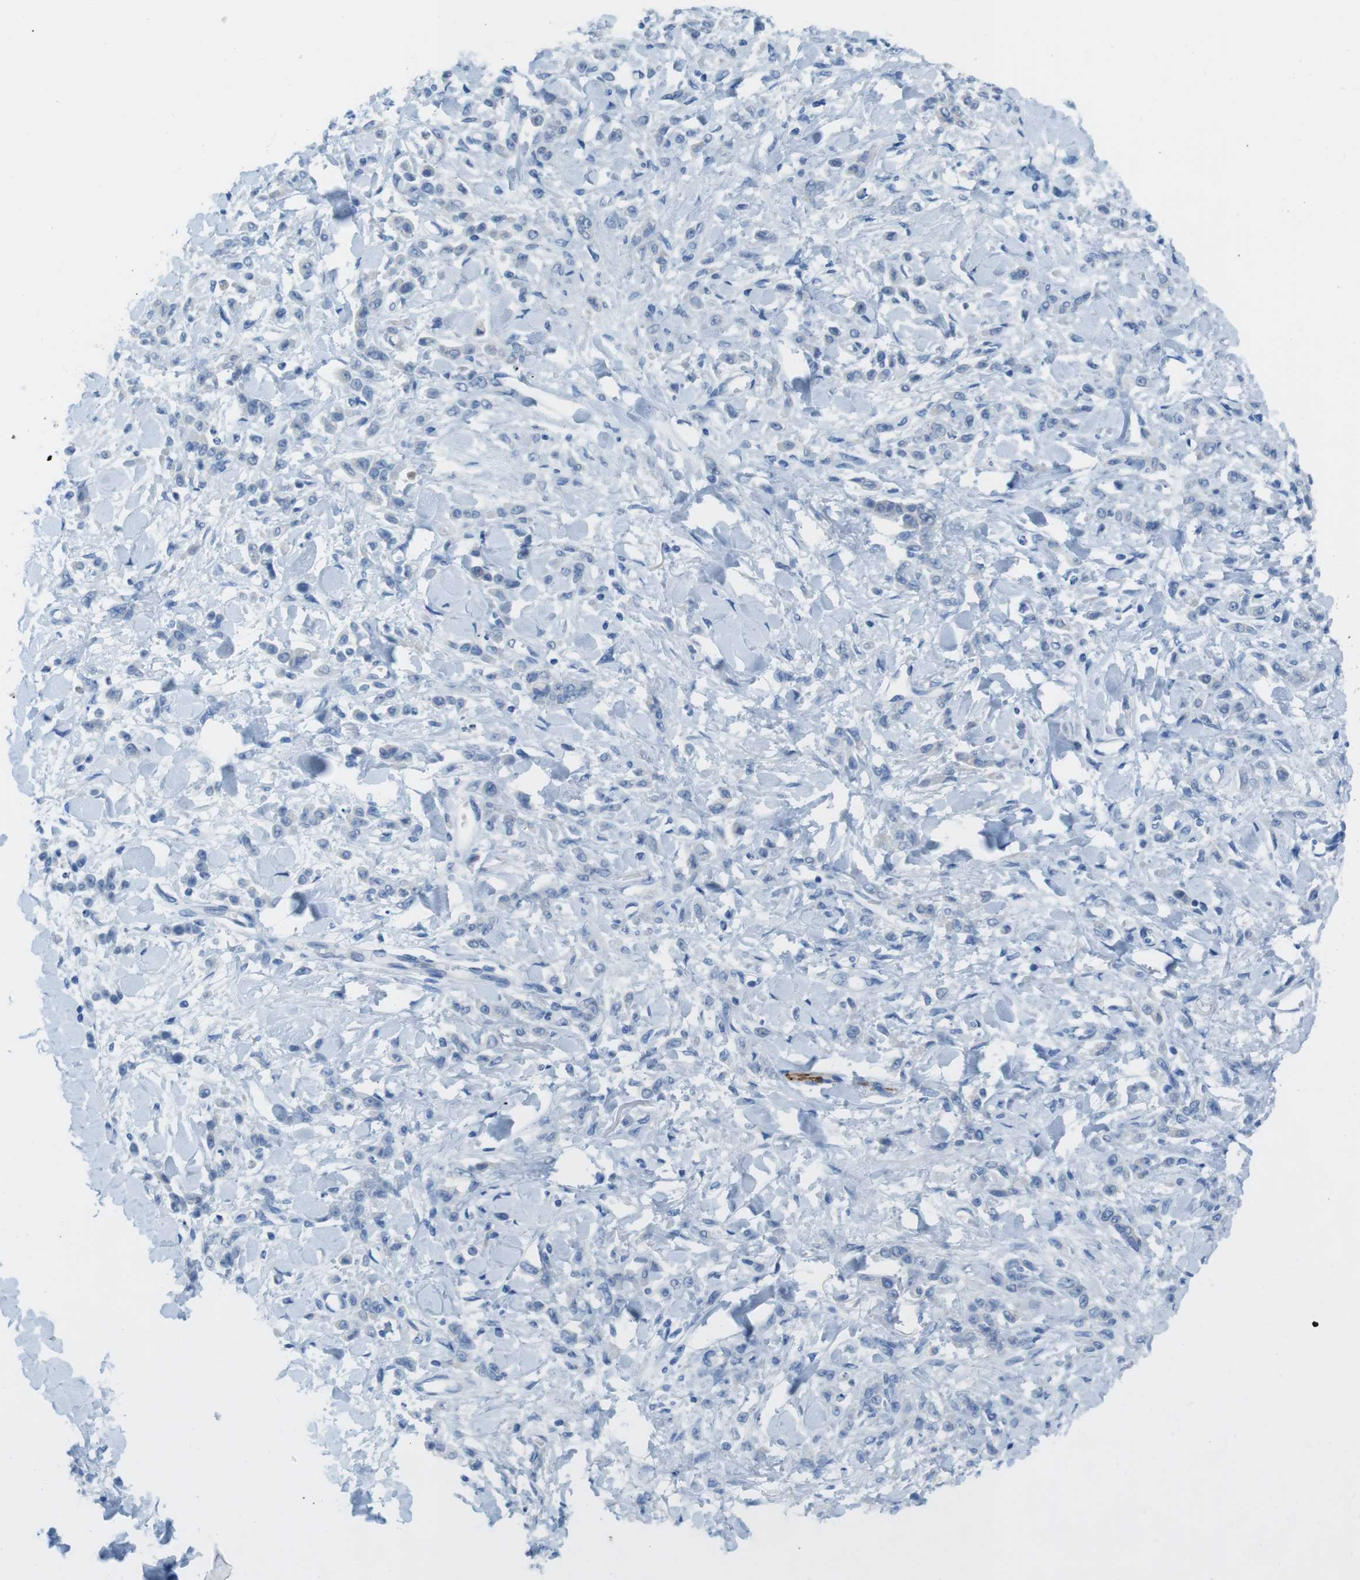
{"staining": {"intensity": "negative", "quantity": "none", "location": "none"}, "tissue": "stomach cancer", "cell_type": "Tumor cells", "image_type": "cancer", "snomed": [{"axis": "morphology", "description": "Normal tissue, NOS"}, {"axis": "morphology", "description": "Adenocarcinoma, NOS"}, {"axis": "topography", "description": "Stomach"}], "caption": "High magnification brightfield microscopy of stomach cancer (adenocarcinoma) stained with DAB (3,3'-diaminobenzidine) (brown) and counterstained with hematoxylin (blue): tumor cells show no significant expression.", "gene": "GAP43", "patient": {"sex": "male", "age": 82}}